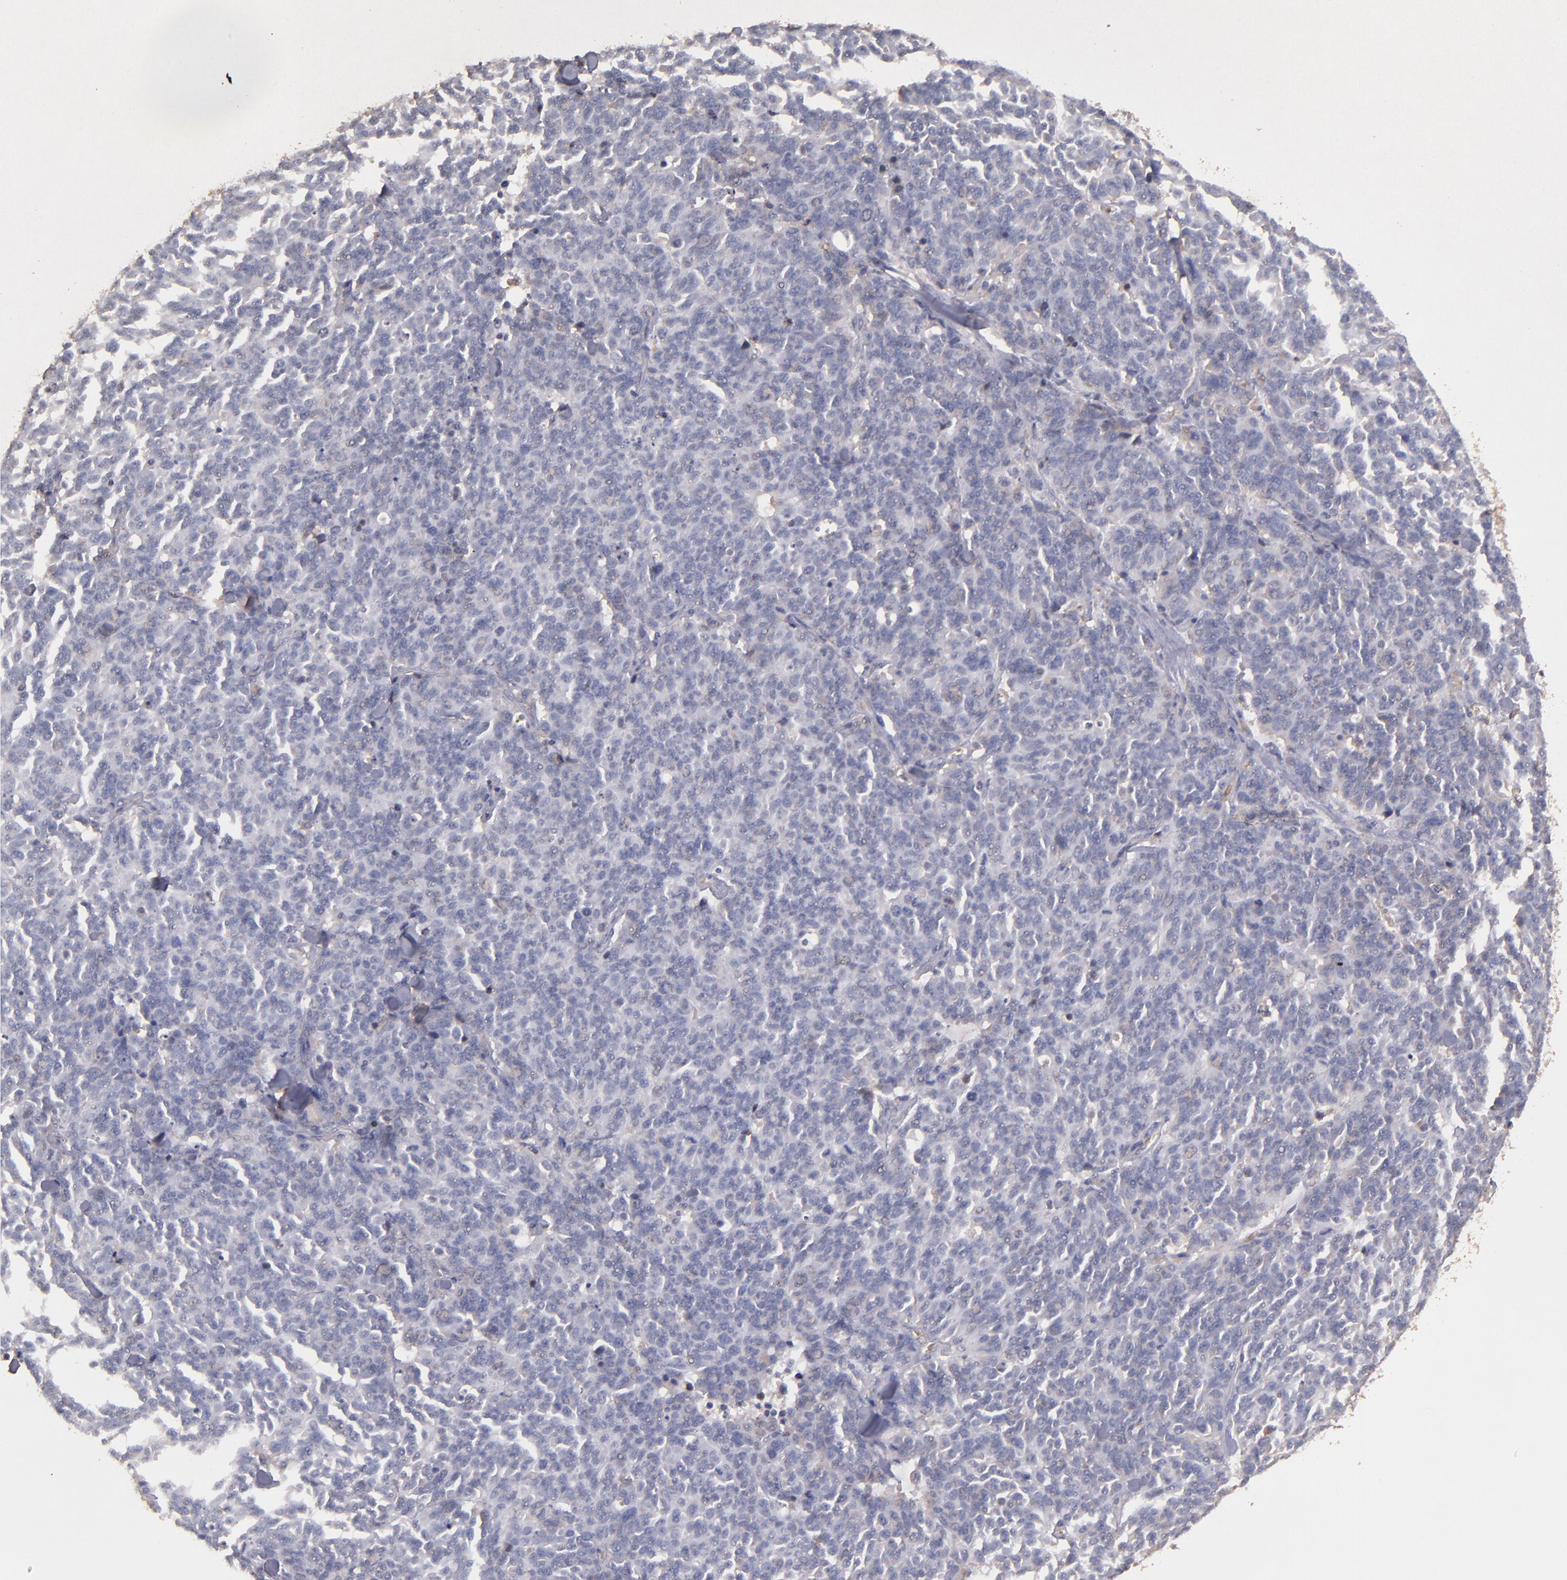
{"staining": {"intensity": "weak", "quantity": "<25%", "location": "cytoplasmic/membranous"}, "tissue": "lung cancer", "cell_type": "Tumor cells", "image_type": "cancer", "snomed": [{"axis": "morphology", "description": "Neoplasm, malignant, NOS"}, {"axis": "topography", "description": "Lung"}], "caption": "Immunohistochemistry (IHC) image of neoplastic tissue: human lung cancer (malignant neoplasm) stained with DAB (3,3'-diaminobenzidine) exhibits no significant protein positivity in tumor cells.", "gene": "SERPINC1", "patient": {"sex": "female", "age": 58}}